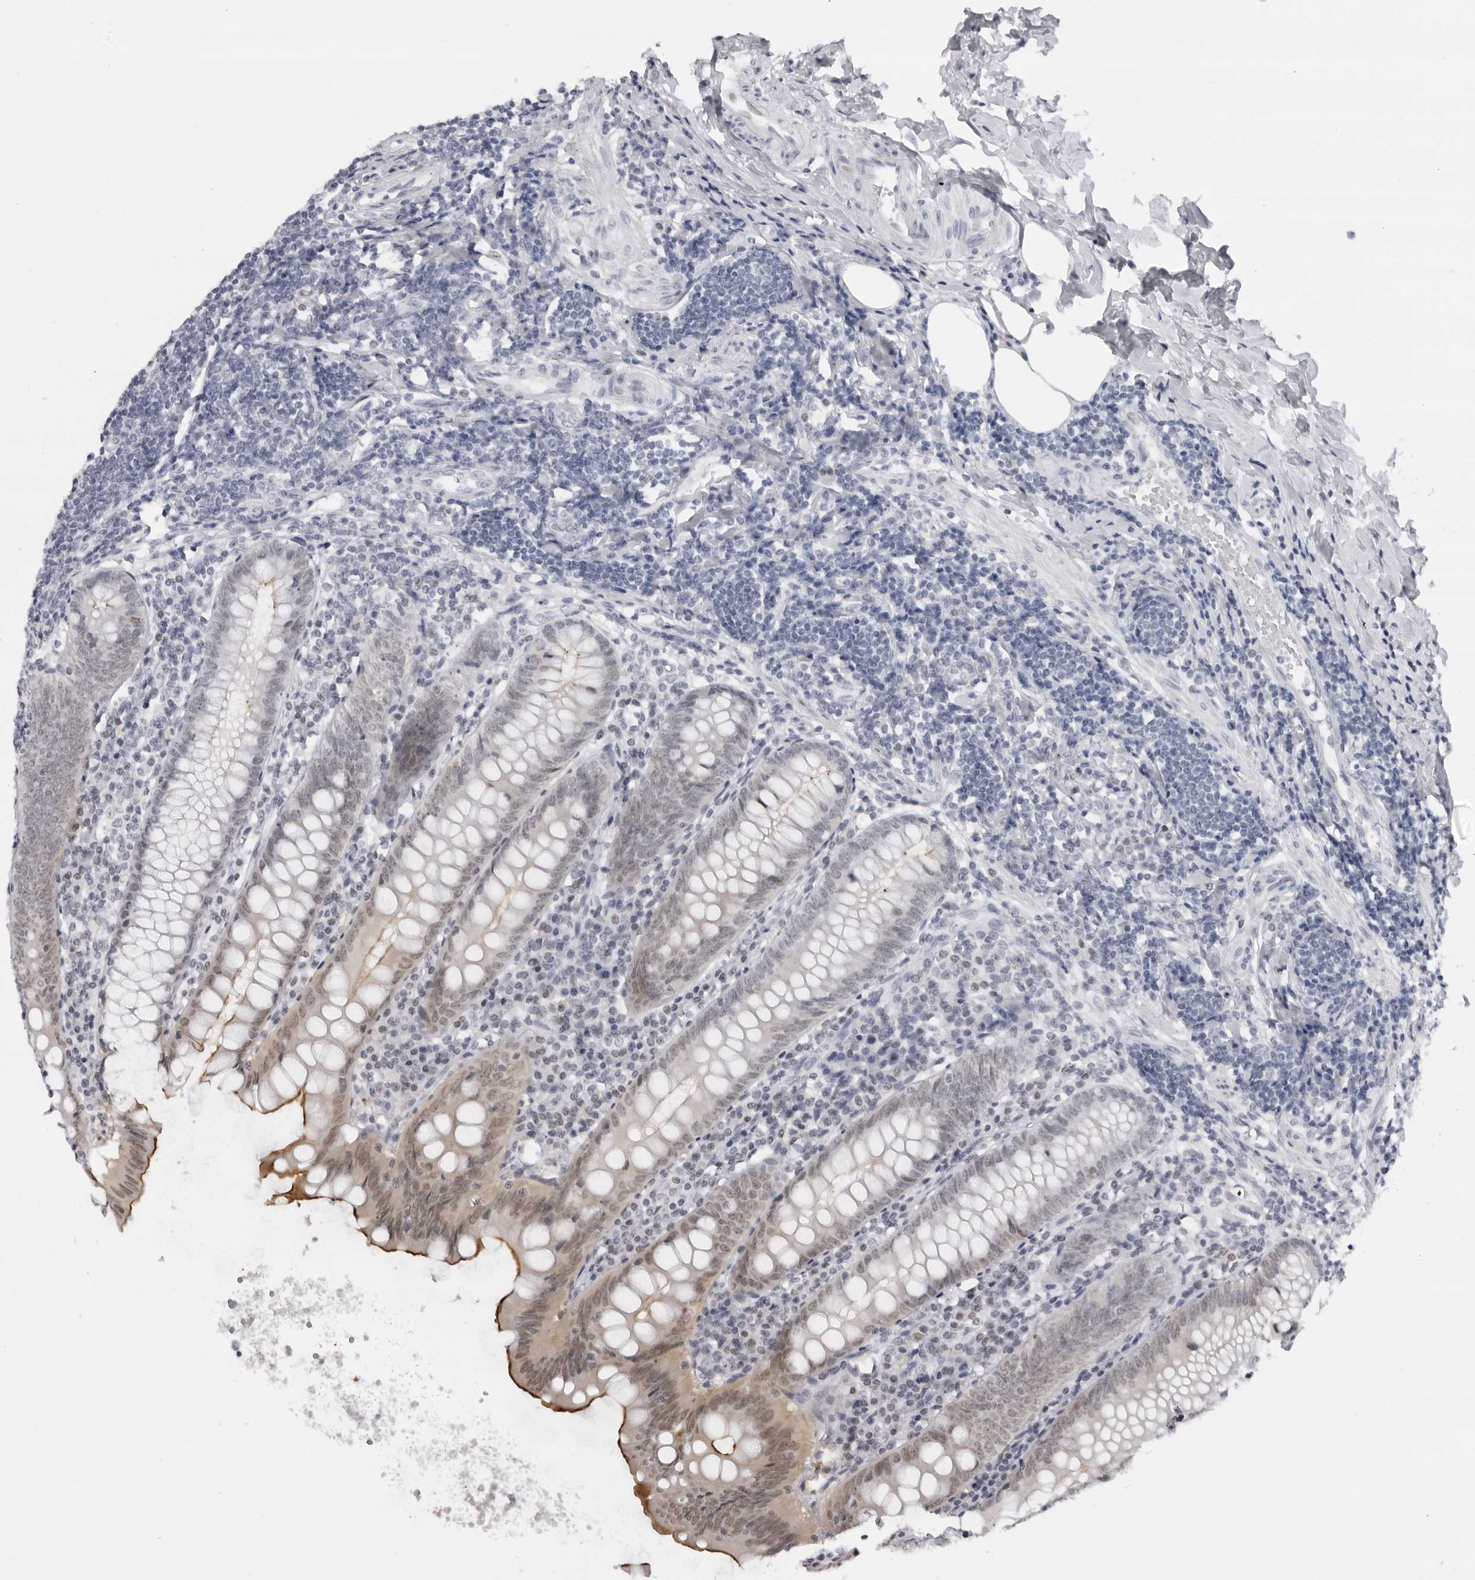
{"staining": {"intensity": "moderate", "quantity": "25%-75%", "location": "cytoplasmic/membranous,nuclear"}, "tissue": "appendix", "cell_type": "Glandular cells", "image_type": "normal", "snomed": [{"axis": "morphology", "description": "Normal tissue, NOS"}, {"axis": "topography", "description": "Appendix"}], "caption": "This image shows unremarkable appendix stained with immunohistochemistry to label a protein in brown. The cytoplasmic/membranous,nuclear of glandular cells show moderate positivity for the protein. Nuclei are counter-stained blue.", "gene": "ESPN", "patient": {"sex": "female", "age": 54}}